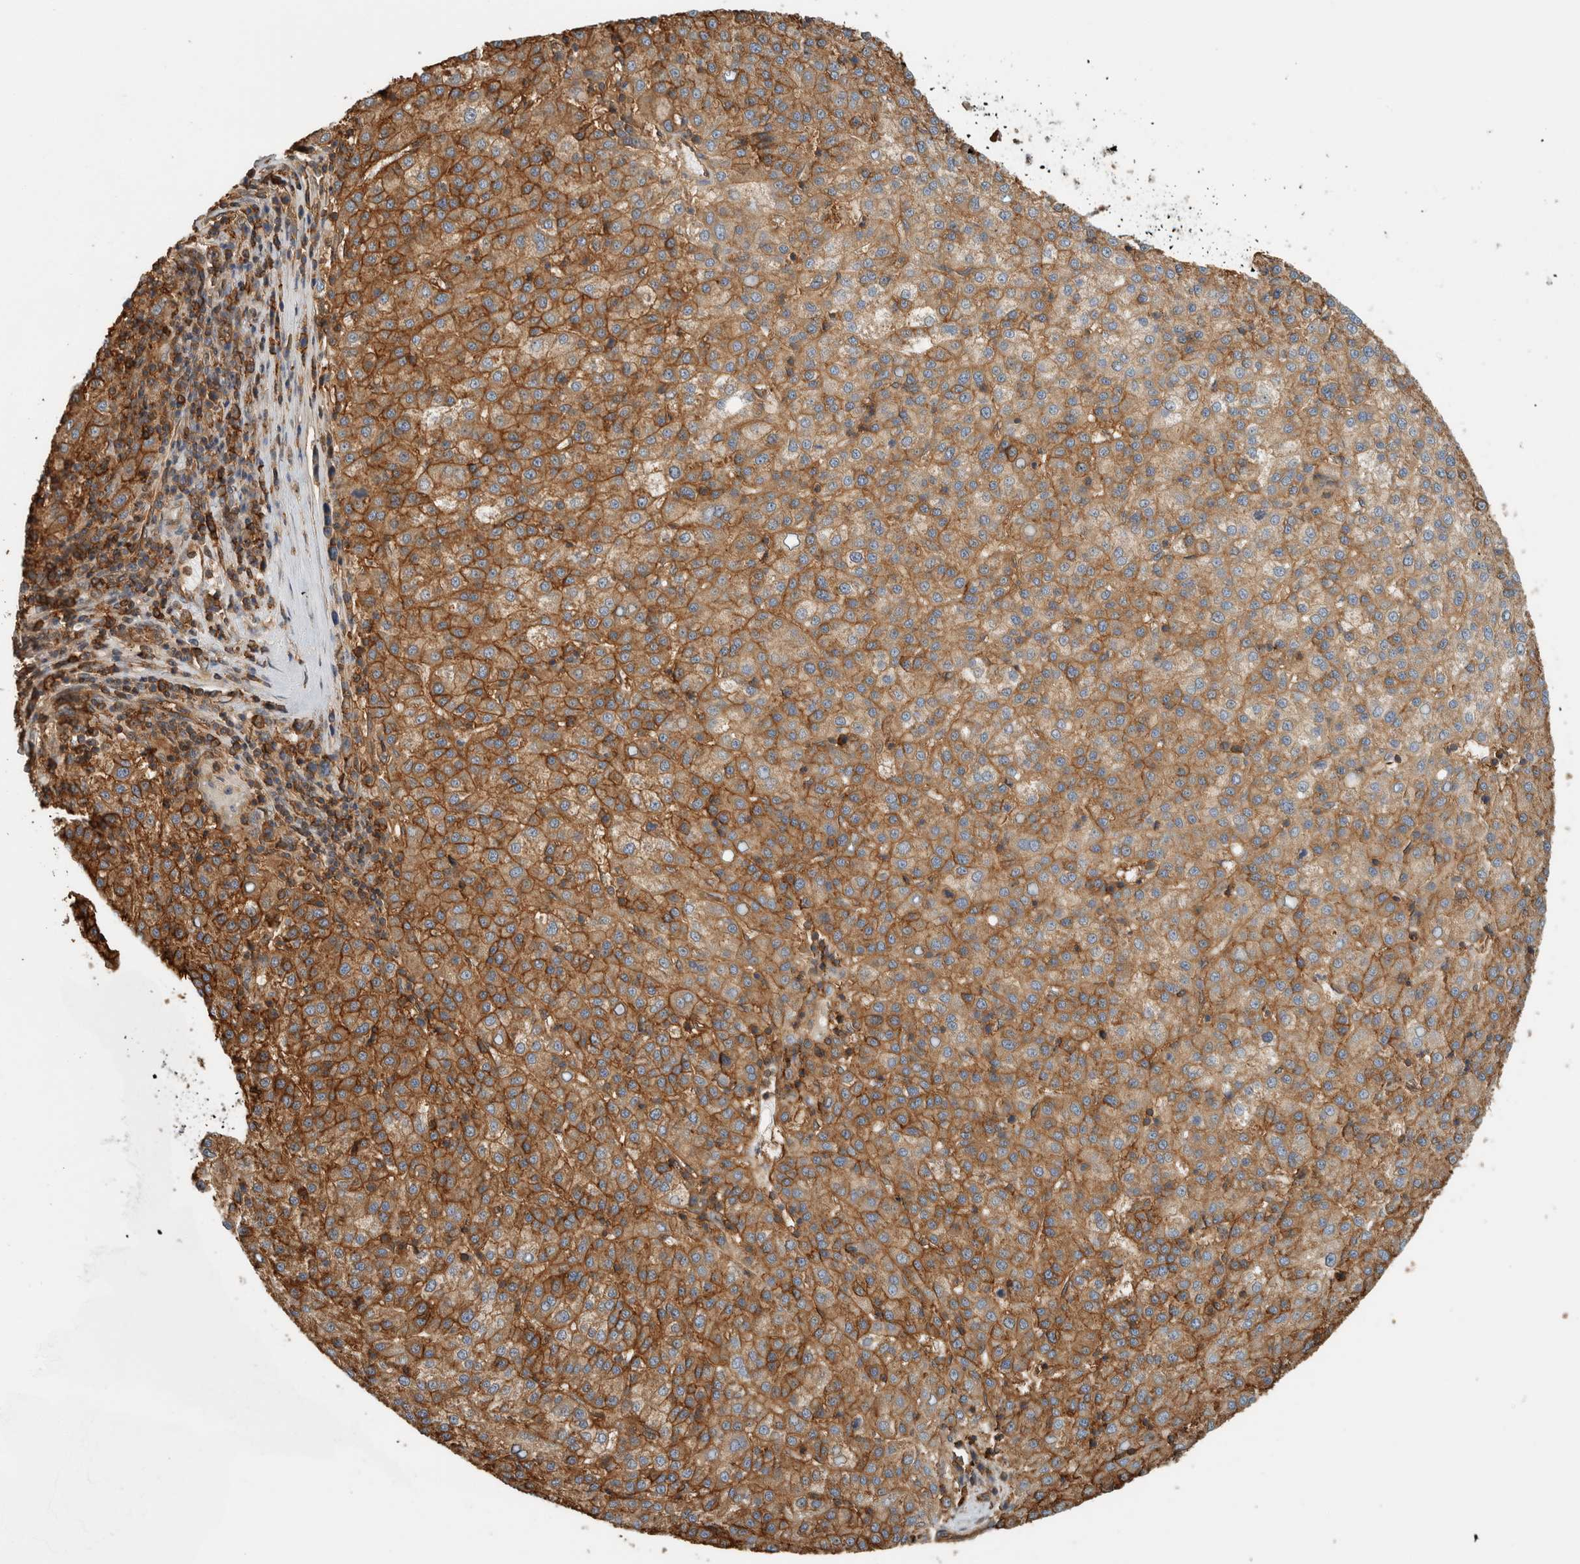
{"staining": {"intensity": "moderate", "quantity": ">75%", "location": "cytoplasmic/membranous"}, "tissue": "liver cancer", "cell_type": "Tumor cells", "image_type": "cancer", "snomed": [{"axis": "morphology", "description": "Carcinoma, Hepatocellular, NOS"}, {"axis": "topography", "description": "Liver"}], "caption": "Liver hepatocellular carcinoma stained for a protein (brown) displays moderate cytoplasmic/membranous positive positivity in about >75% of tumor cells.", "gene": "PFDN4", "patient": {"sex": "female", "age": 58}}